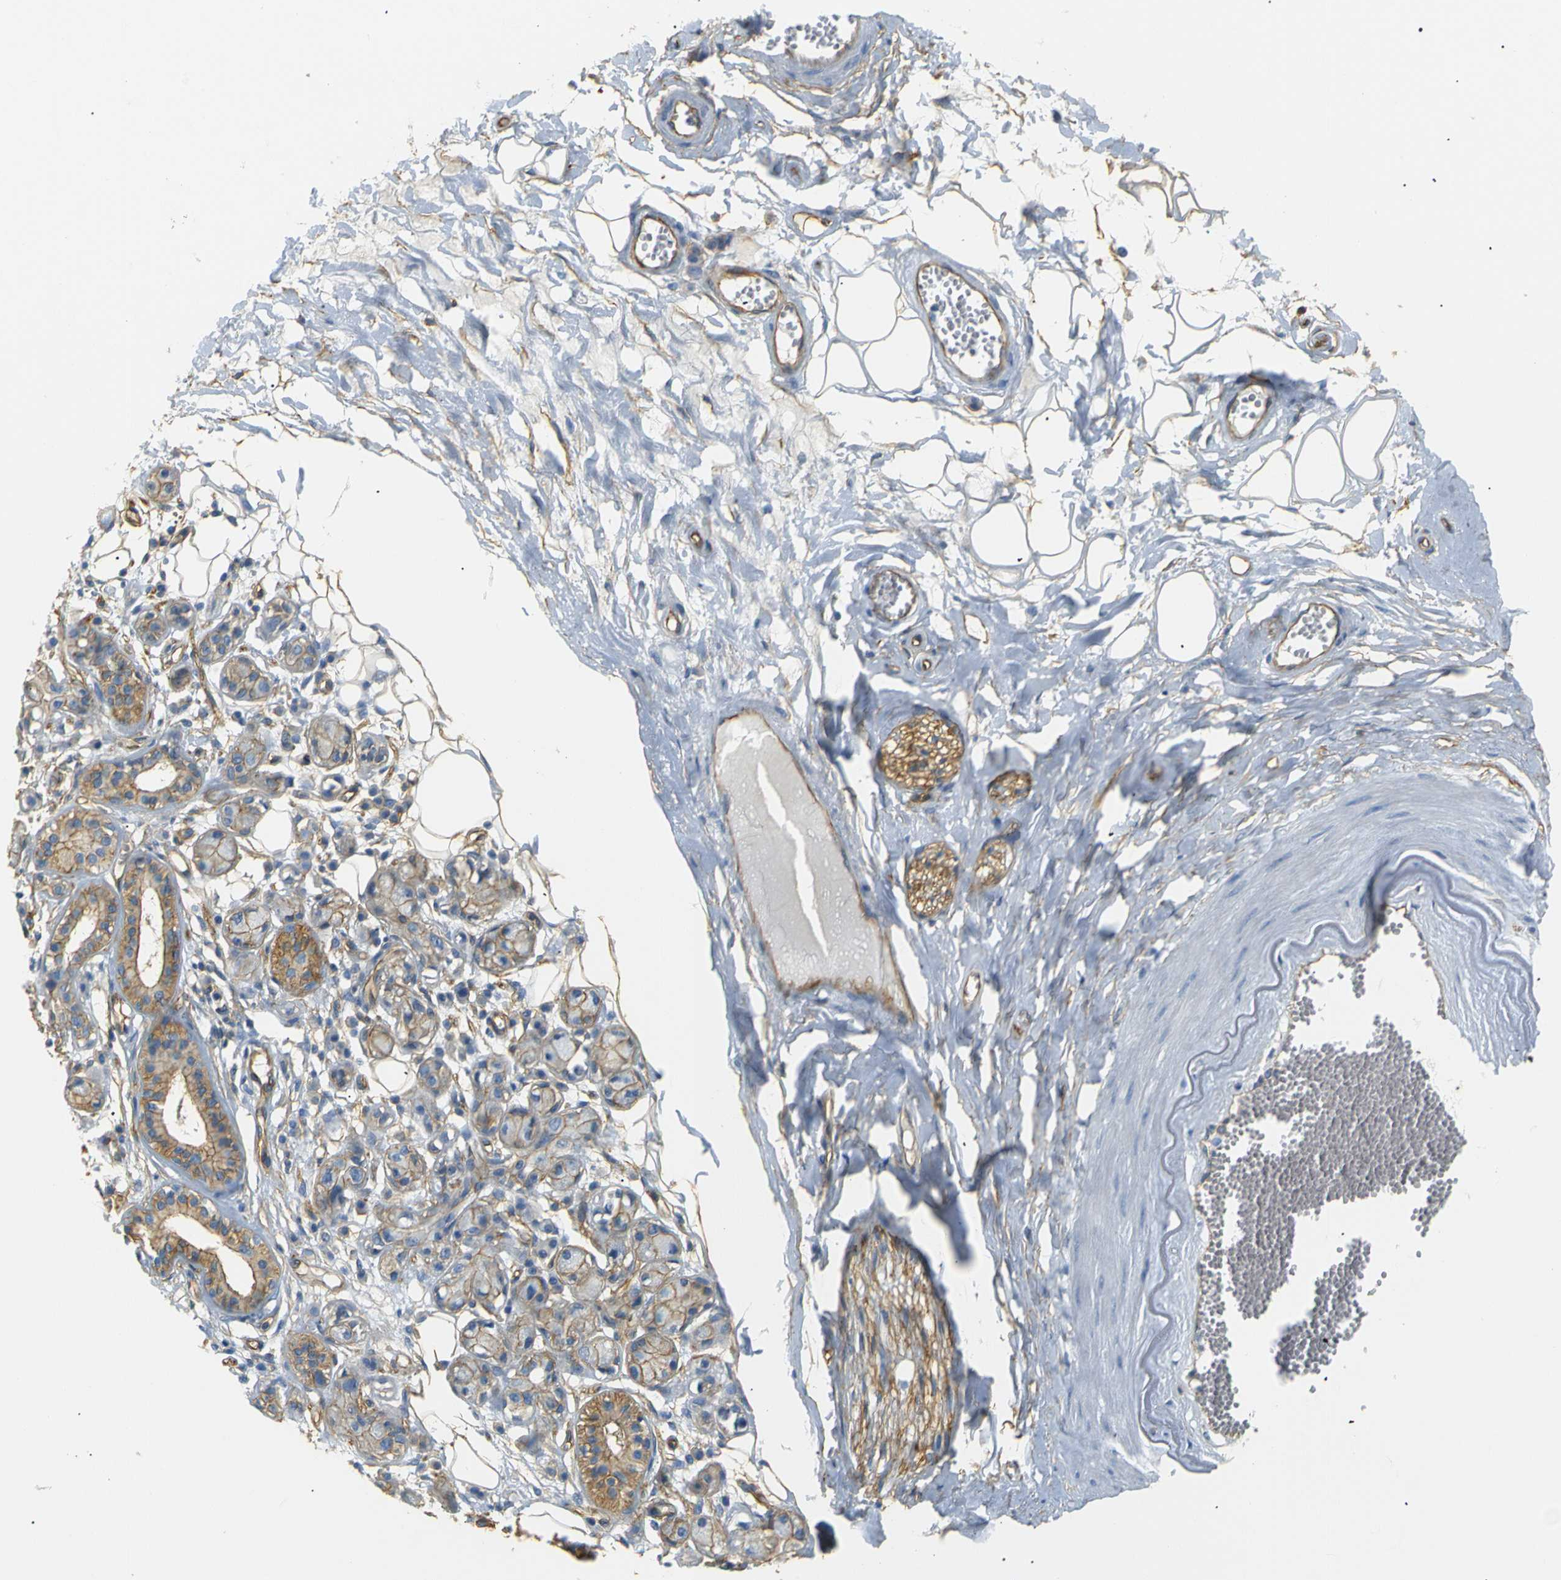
{"staining": {"intensity": "moderate", "quantity": ">75%", "location": "cytoplasmic/membranous"}, "tissue": "adipose tissue", "cell_type": "Adipocytes", "image_type": "normal", "snomed": [{"axis": "morphology", "description": "Normal tissue, NOS"}, {"axis": "morphology", "description": "Inflammation, NOS"}, {"axis": "topography", "description": "Salivary gland"}, {"axis": "topography", "description": "Peripheral nerve tissue"}], "caption": "Brown immunohistochemical staining in unremarkable adipose tissue shows moderate cytoplasmic/membranous expression in about >75% of adipocytes.", "gene": "SPTBN1", "patient": {"sex": "female", "age": 75}}